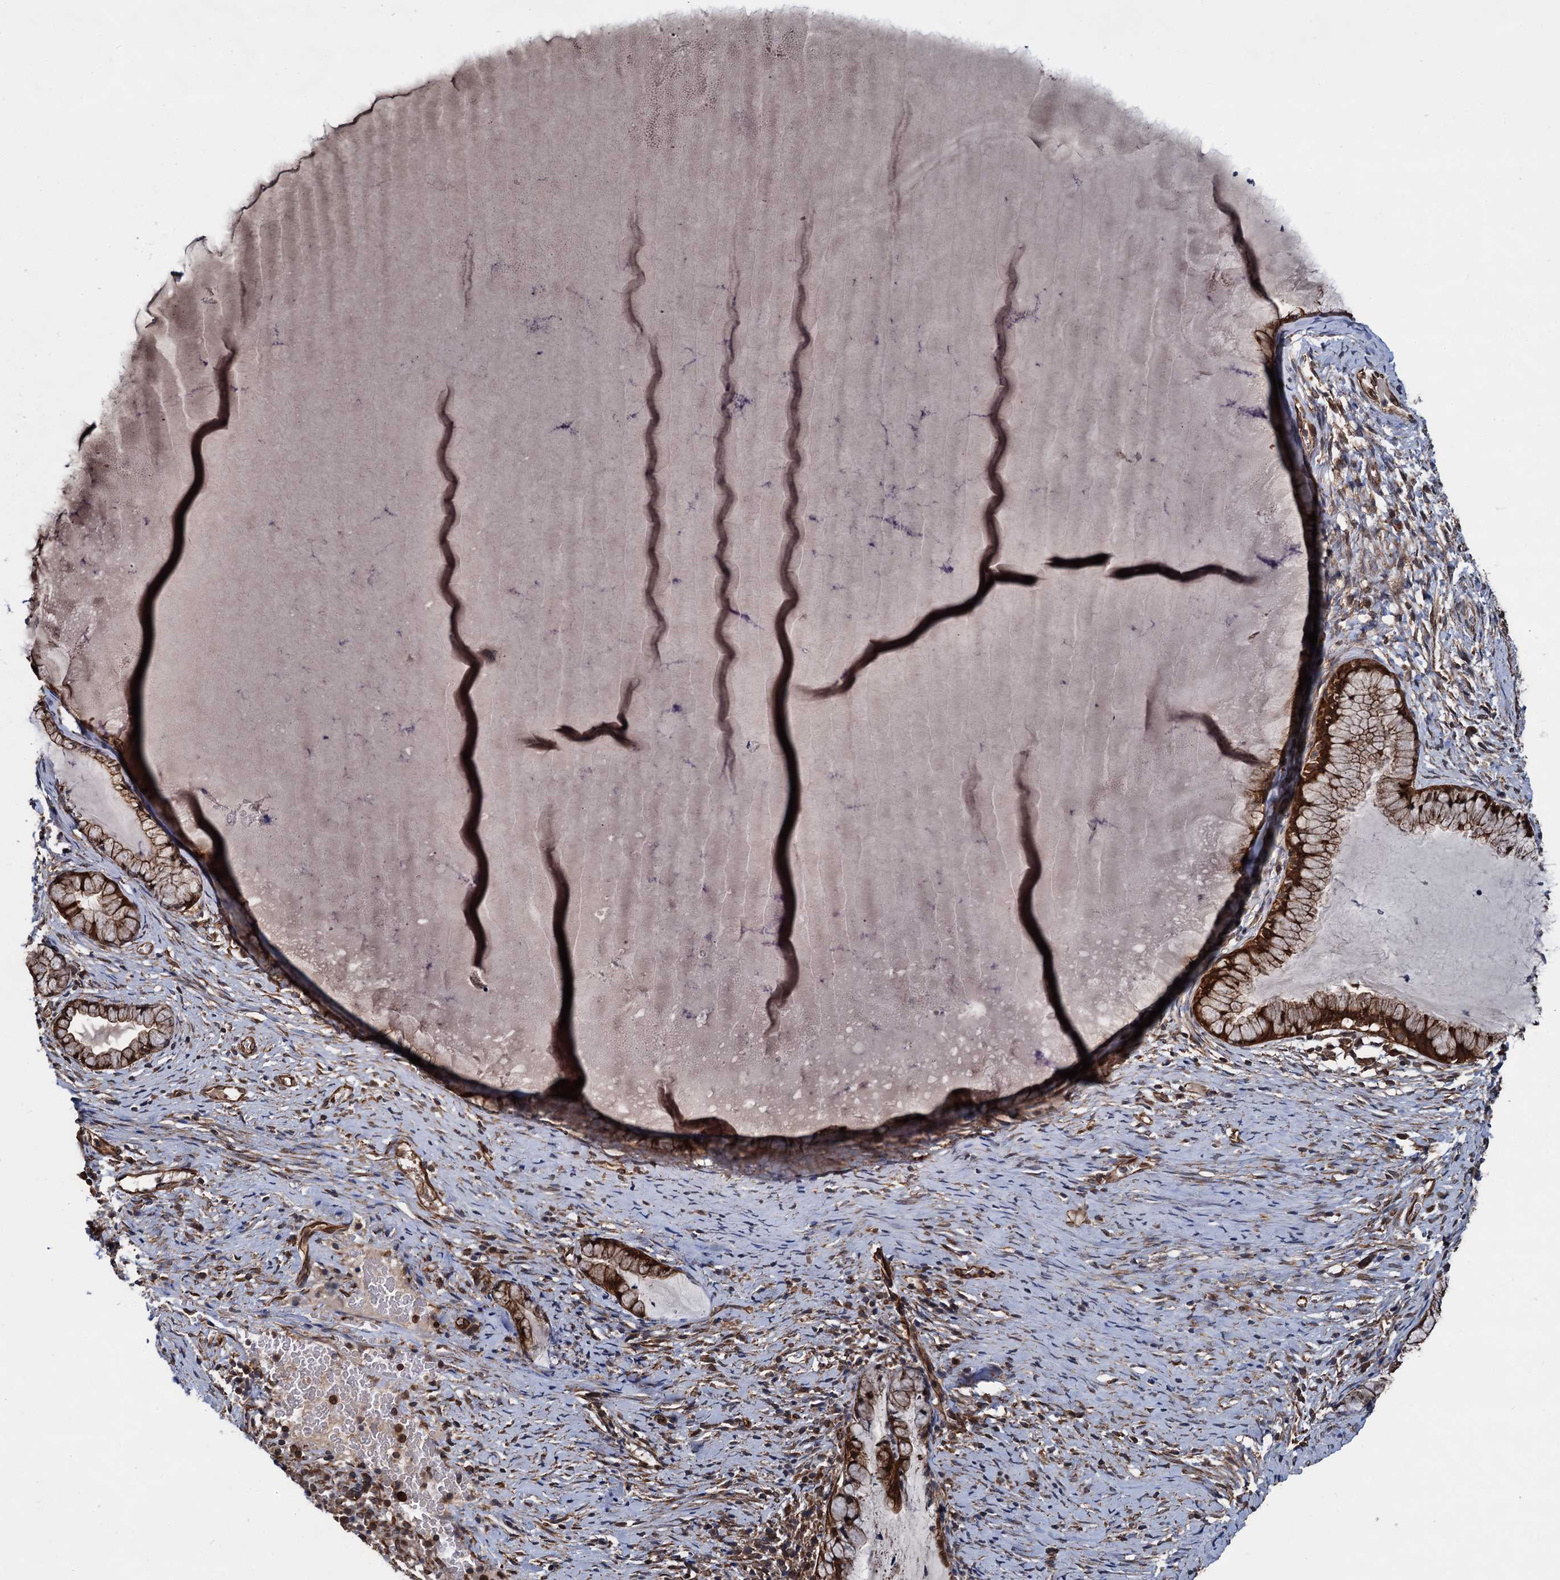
{"staining": {"intensity": "strong", "quantity": ">75%", "location": "cytoplasmic/membranous"}, "tissue": "cervix", "cell_type": "Glandular cells", "image_type": "normal", "snomed": [{"axis": "morphology", "description": "Normal tissue, NOS"}, {"axis": "topography", "description": "Cervix"}], "caption": "This is an image of IHC staining of unremarkable cervix, which shows strong expression in the cytoplasmic/membranous of glandular cells.", "gene": "ZFYVE19", "patient": {"sex": "female", "age": 42}}